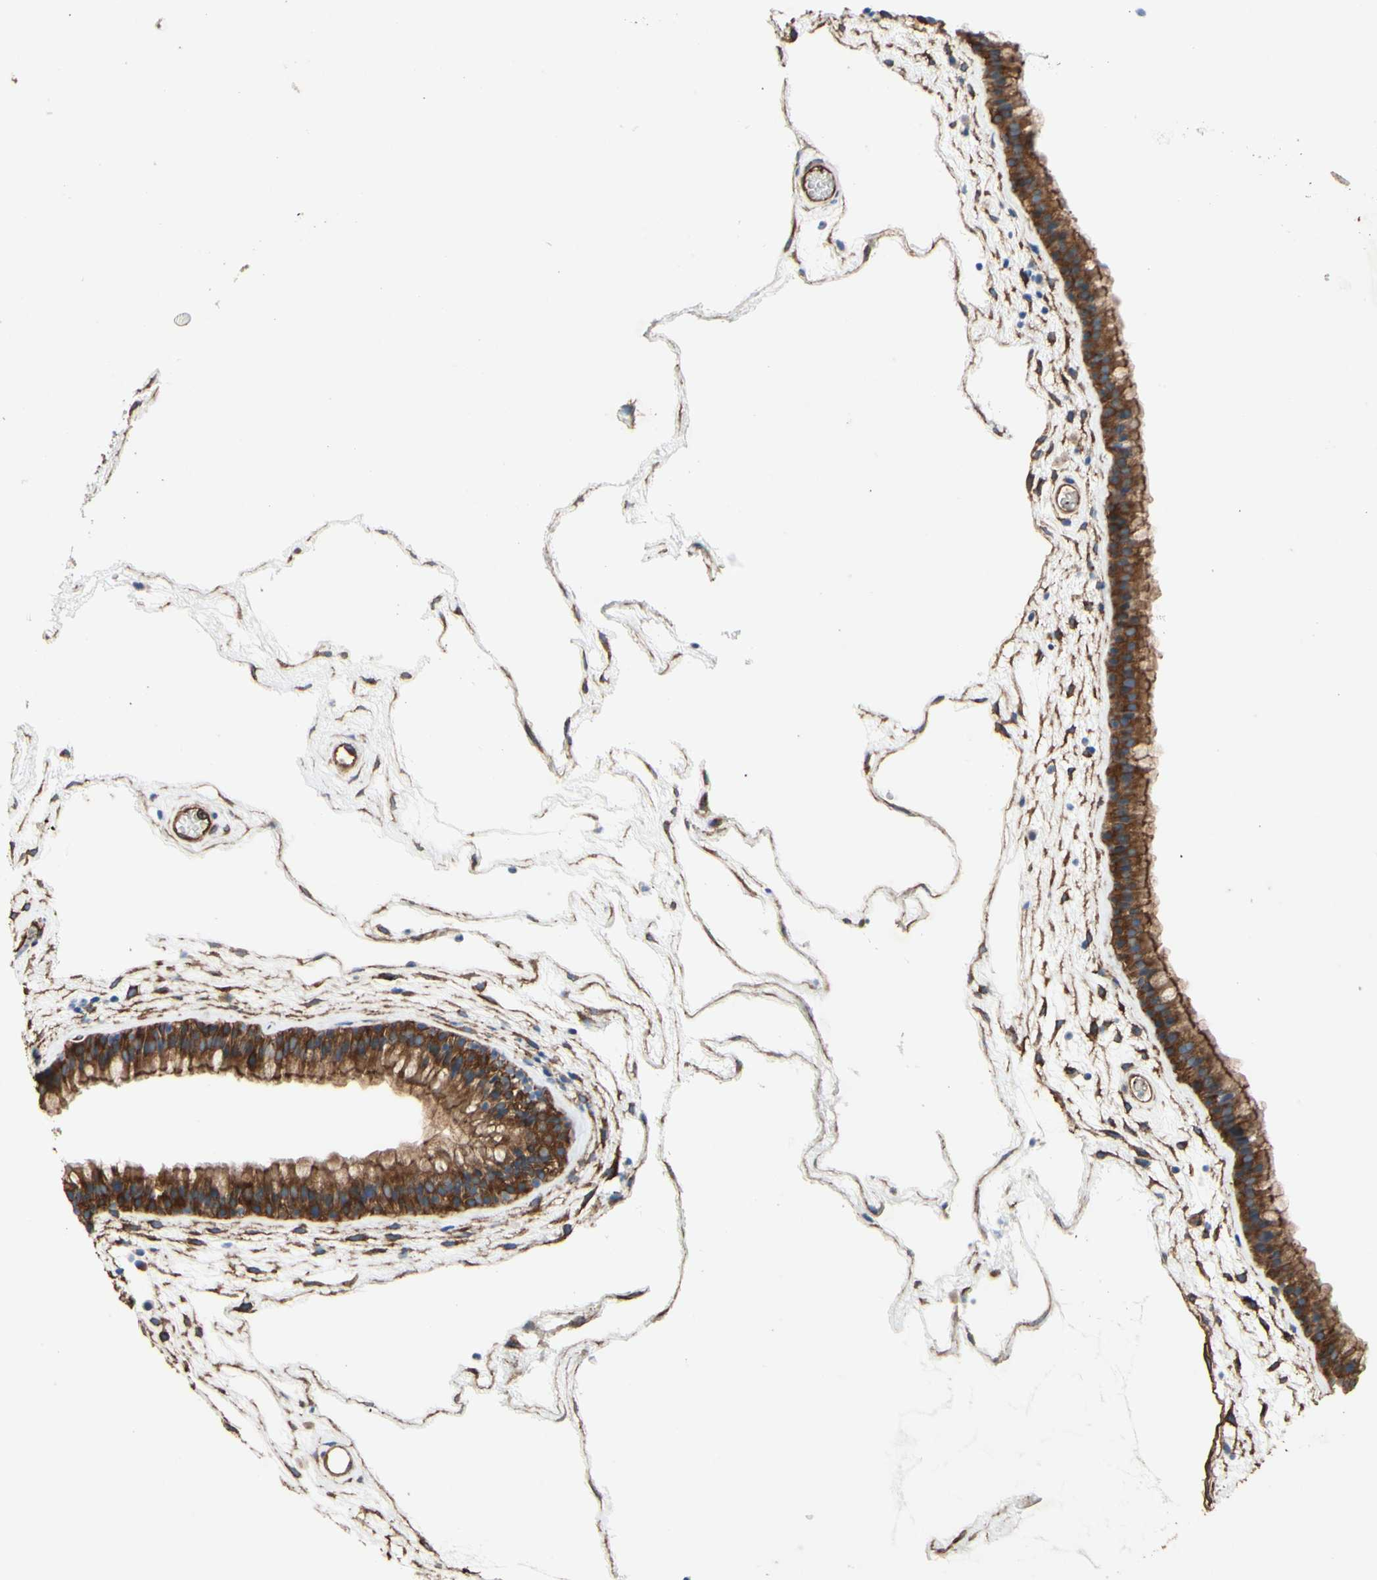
{"staining": {"intensity": "strong", "quantity": ">75%", "location": "cytoplasmic/membranous"}, "tissue": "nasopharynx", "cell_type": "Respiratory epithelial cells", "image_type": "normal", "snomed": [{"axis": "morphology", "description": "Normal tissue, NOS"}, {"axis": "morphology", "description": "Inflammation, NOS"}, {"axis": "topography", "description": "Nasopharynx"}], "caption": "Protein analysis of unremarkable nasopharynx demonstrates strong cytoplasmic/membranous positivity in about >75% of respiratory epithelial cells. The protein of interest is shown in brown color, while the nuclei are stained blue.", "gene": "CTTNBP2", "patient": {"sex": "male", "age": 48}}